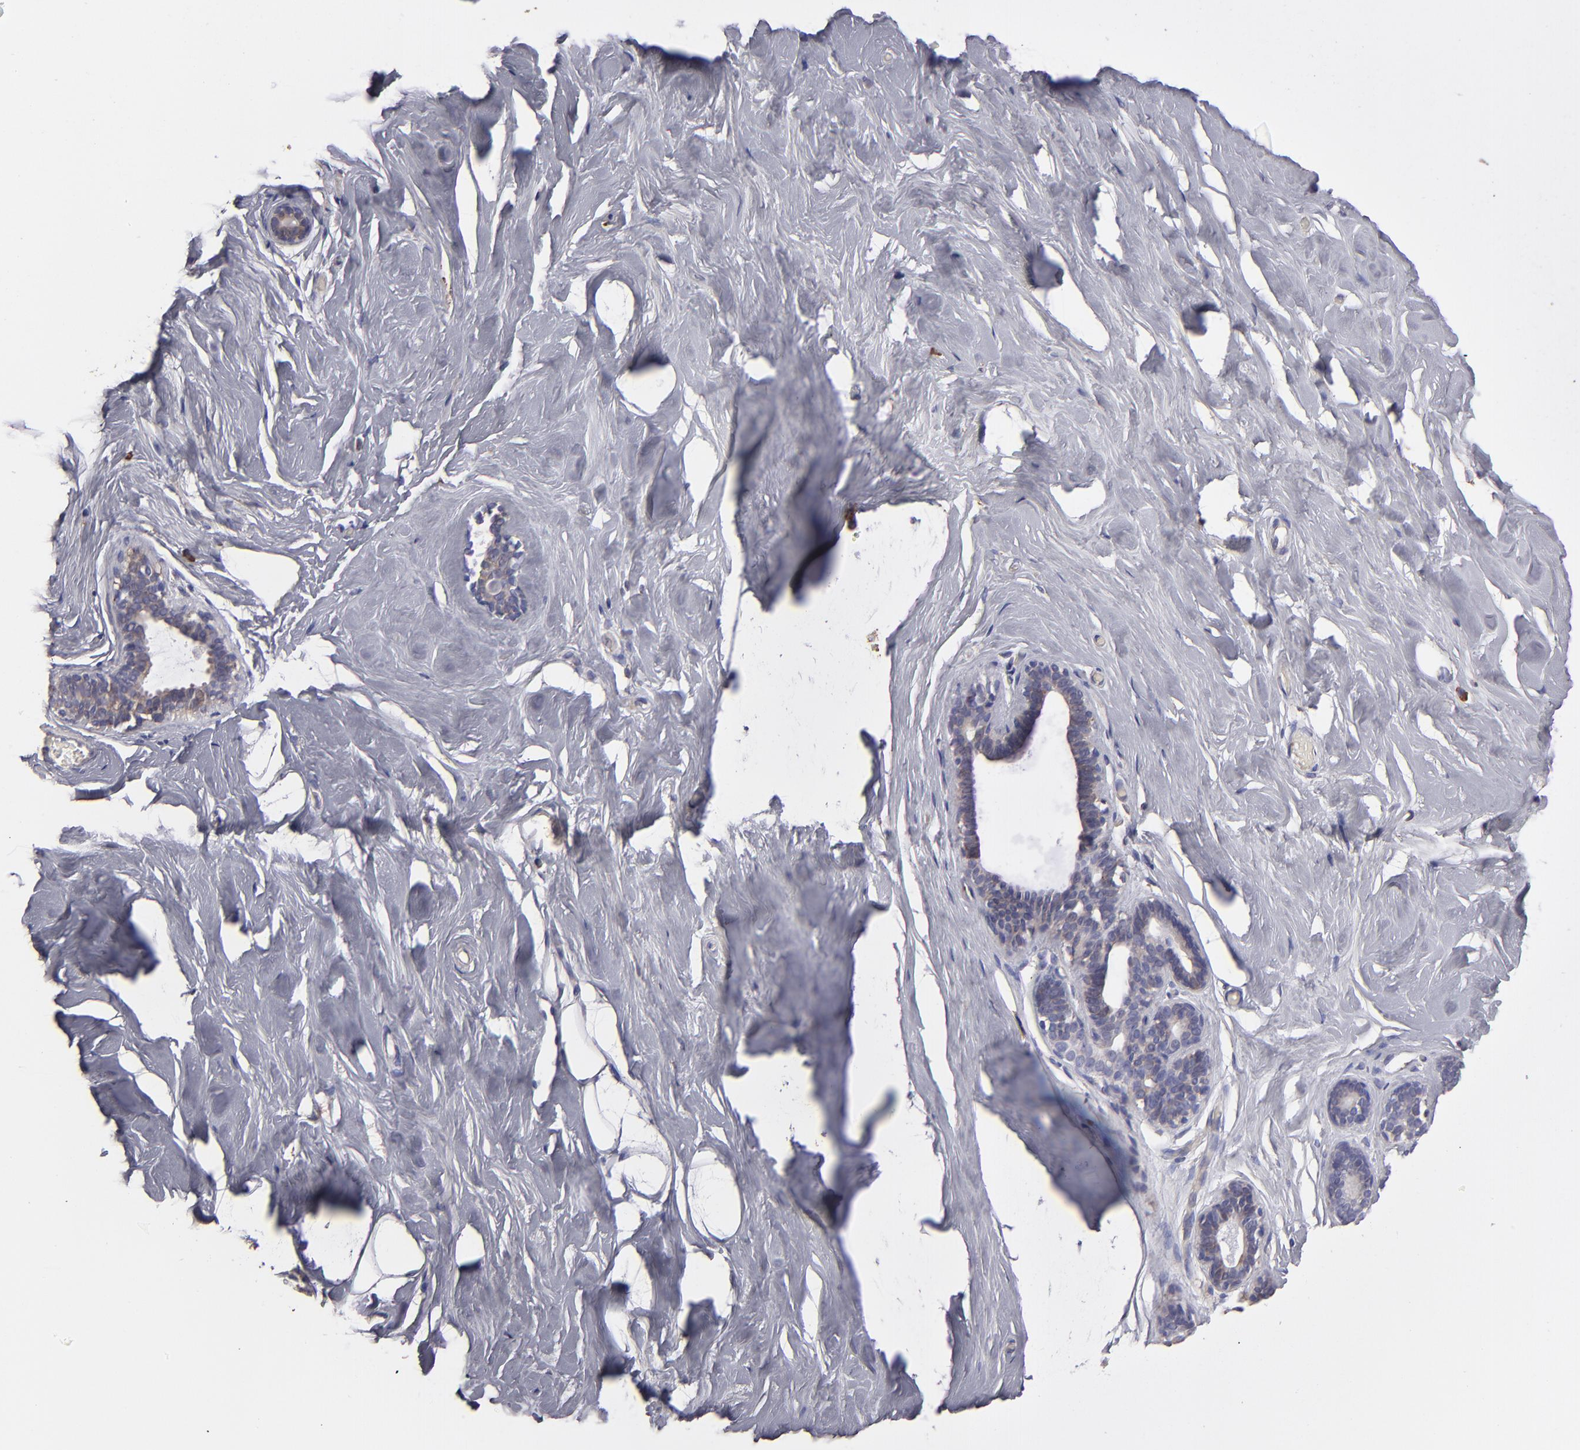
{"staining": {"intensity": "negative", "quantity": "none", "location": "none"}, "tissue": "breast", "cell_type": "Adipocytes", "image_type": "normal", "snomed": [{"axis": "morphology", "description": "Normal tissue, NOS"}, {"axis": "topography", "description": "Breast"}], "caption": "This is an immunohistochemistry photomicrograph of benign human breast. There is no expression in adipocytes.", "gene": "CALR", "patient": {"sex": "female", "age": 75}}